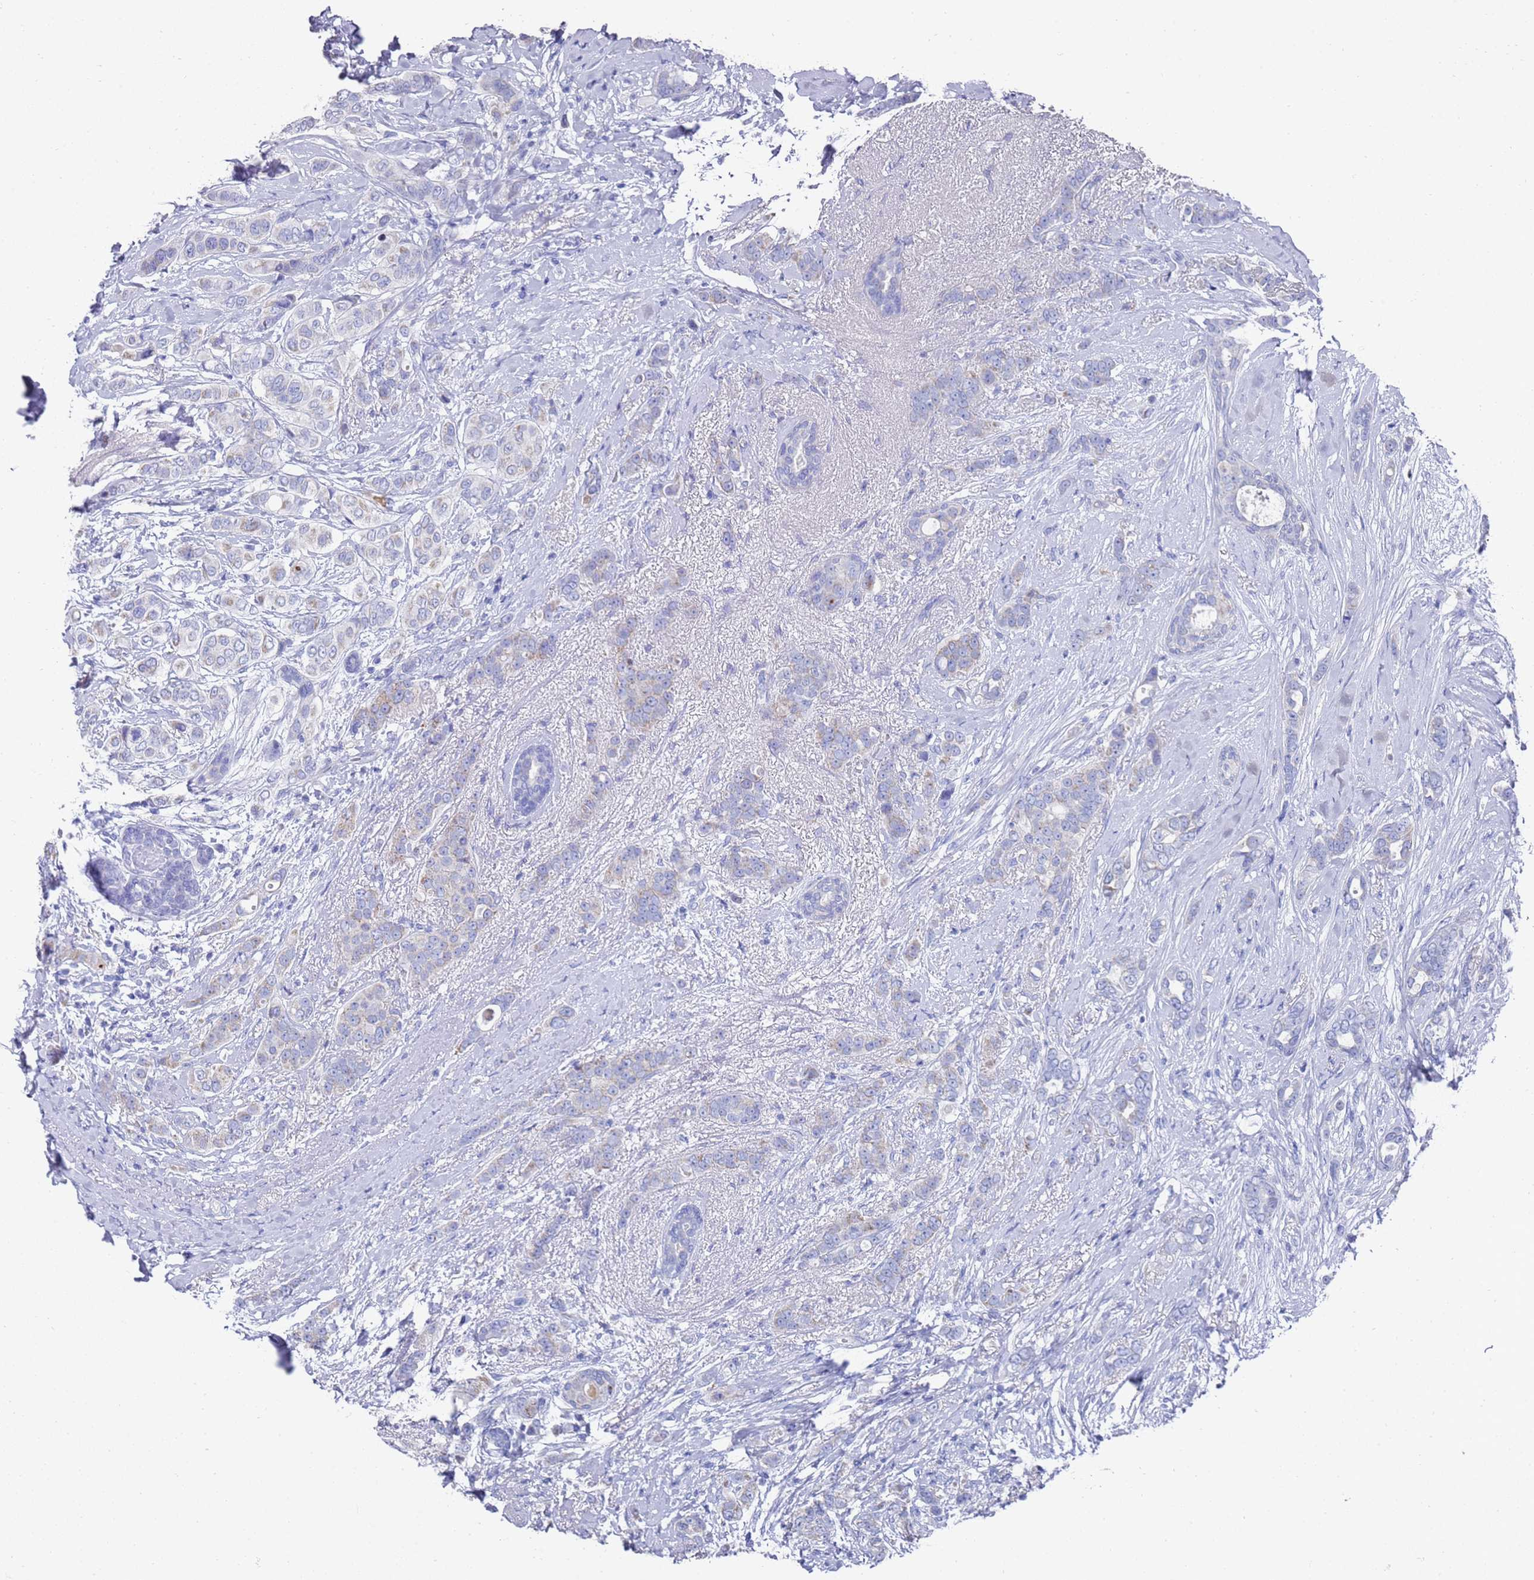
{"staining": {"intensity": "negative", "quantity": "none", "location": "none"}, "tissue": "breast cancer", "cell_type": "Tumor cells", "image_type": "cancer", "snomed": [{"axis": "morphology", "description": "Lobular carcinoma"}, {"axis": "topography", "description": "Breast"}], "caption": "DAB immunohistochemical staining of human breast cancer (lobular carcinoma) displays no significant expression in tumor cells.", "gene": "SCAPER", "patient": {"sex": "female", "age": 51}}